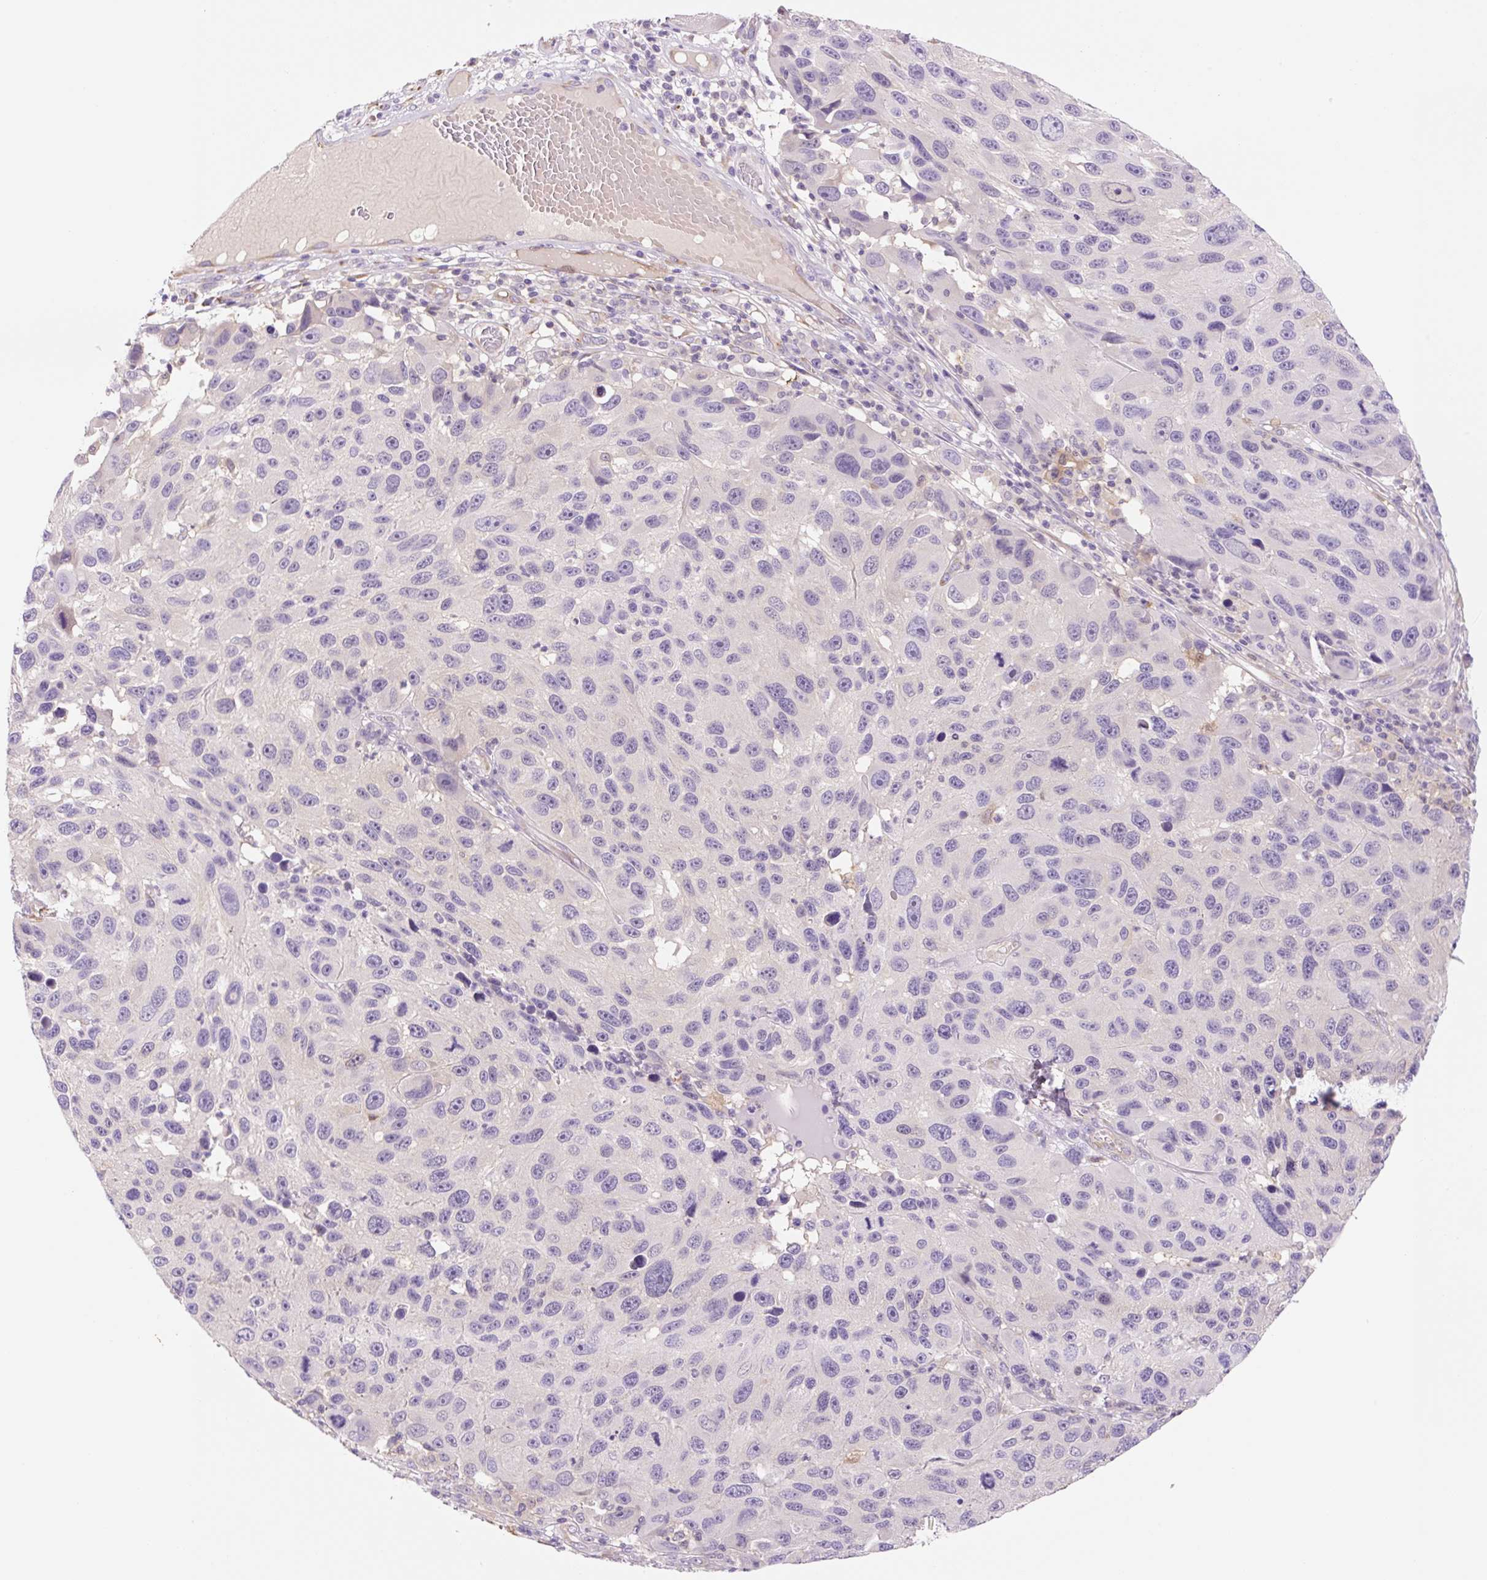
{"staining": {"intensity": "negative", "quantity": "none", "location": "none"}, "tissue": "melanoma", "cell_type": "Tumor cells", "image_type": "cancer", "snomed": [{"axis": "morphology", "description": "Malignant melanoma, NOS"}, {"axis": "topography", "description": "Skin"}], "caption": "A photomicrograph of melanoma stained for a protein shows no brown staining in tumor cells.", "gene": "FABP5", "patient": {"sex": "male", "age": 53}}